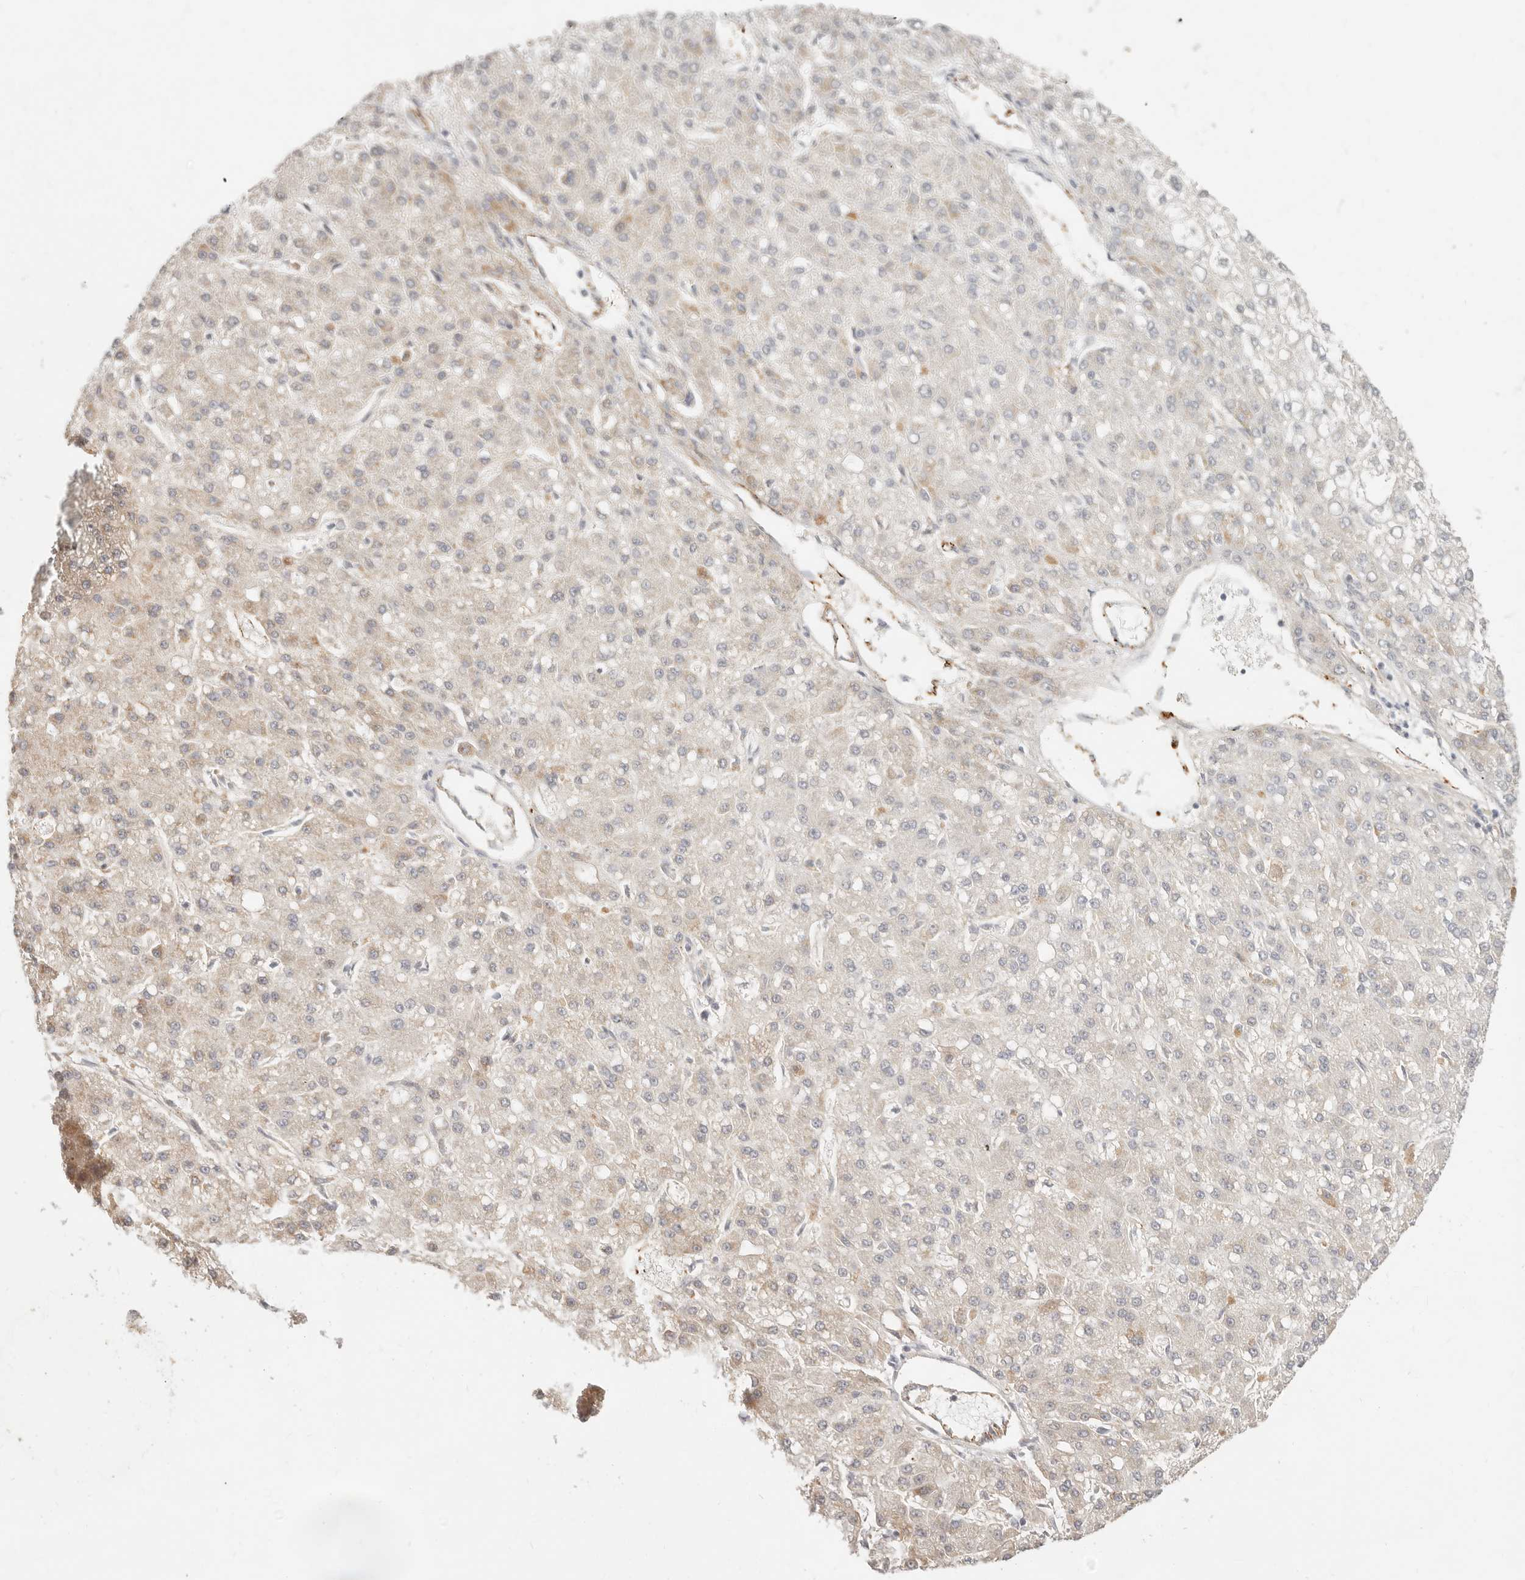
{"staining": {"intensity": "weak", "quantity": "25%-75%", "location": "cytoplasmic/membranous"}, "tissue": "liver cancer", "cell_type": "Tumor cells", "image_type": "cancer", "snomed": [{"axis": "morphology", "description": "Carcinoma, Hepatocellular, NOS"}, {"axis": "topography", "description": "Liver"}], "caption": "Liver hepatocellular carcinoma tissue shows weak cytoplasmic/membranous positivity in about 25%-75% of tumor cells, visualized by immunohistochemistry. (DAB IHC, brown staining for protein, blue staining for nuclei).", "gene": "SASS6", "patient": {"sex": "male", "age": 67}}